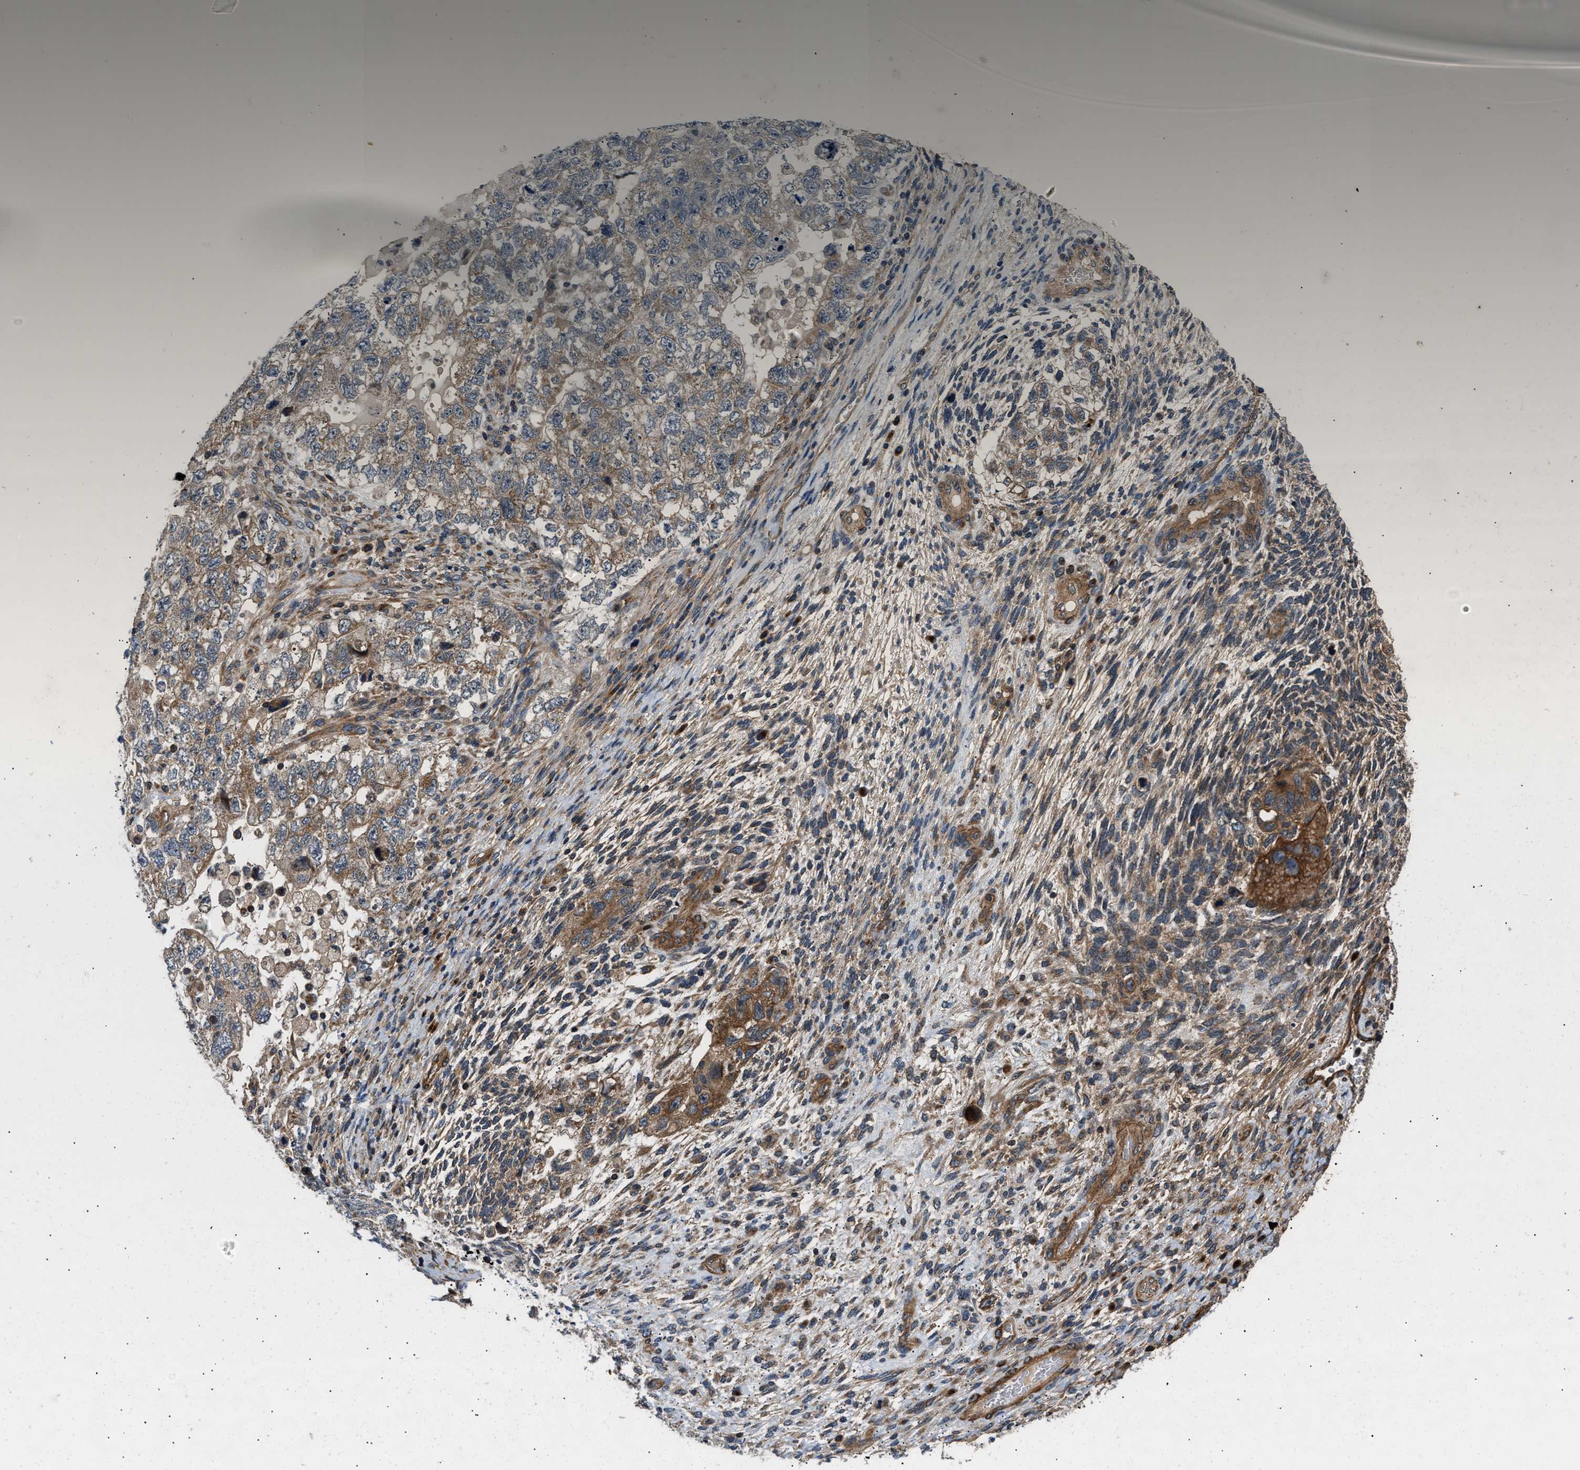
{"staining": {"intensity": "weak", "quantity": ">75%", "location": "cytoplasmic/membranous"}, "tissue": "testis cancer", "cell_type": "Tumor cells", "image_type": "cancer", "snomed": [{"axis": "morphology", "description": "Carcinoma, Embryonal, NOS"}, {"axis": "topography", "description": "Testis"}], "caption": "Testis cancer stained for a protein displays weak cytoplasmic/membranous positivity in tumor cells.", "gene": "PNPLA8", "patient": {"sex": "male", "age": 36}}